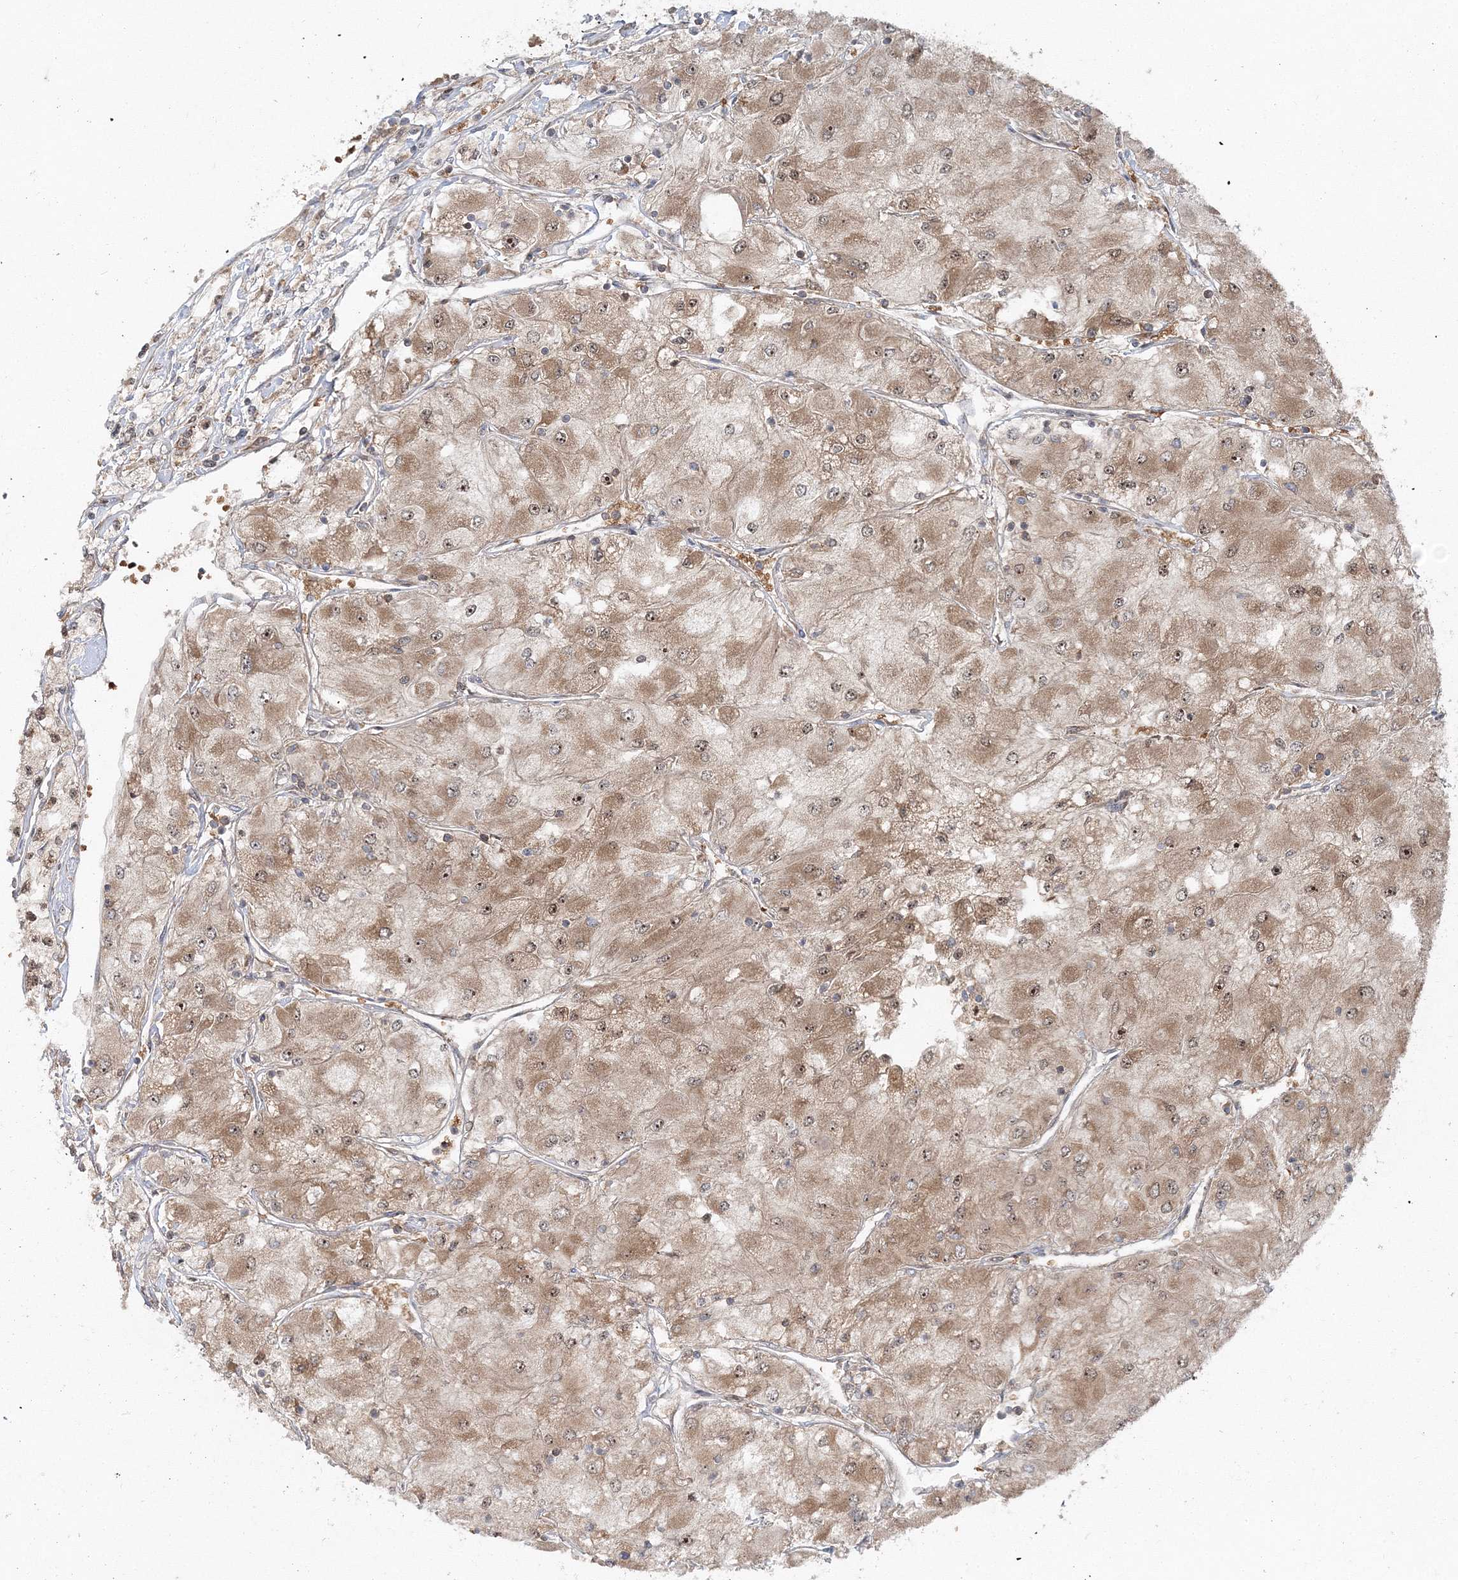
{"staining": {"intensity": "moderate", "quantity": ">75%", "location": "cytoplasmic/membranous,nuclear"}, "tissue": "renal cancer", "cell_type": "Tumor cells", "image_type": "cancer", "snomed": [{"axis": "morphology", "description": "Adenocarcinoma, NOS"}, {"axis": "topography", "description": "Kidney"}], "caption": "Adenocarcinoma (renal) stained for a protein (brown) reveals moderate cytoplasmic/membranous and nuclear positive expression in approximately >75% of tumor cells.", "gene": "PCBD2", "patient": {"sex": "male", "age": 80}}